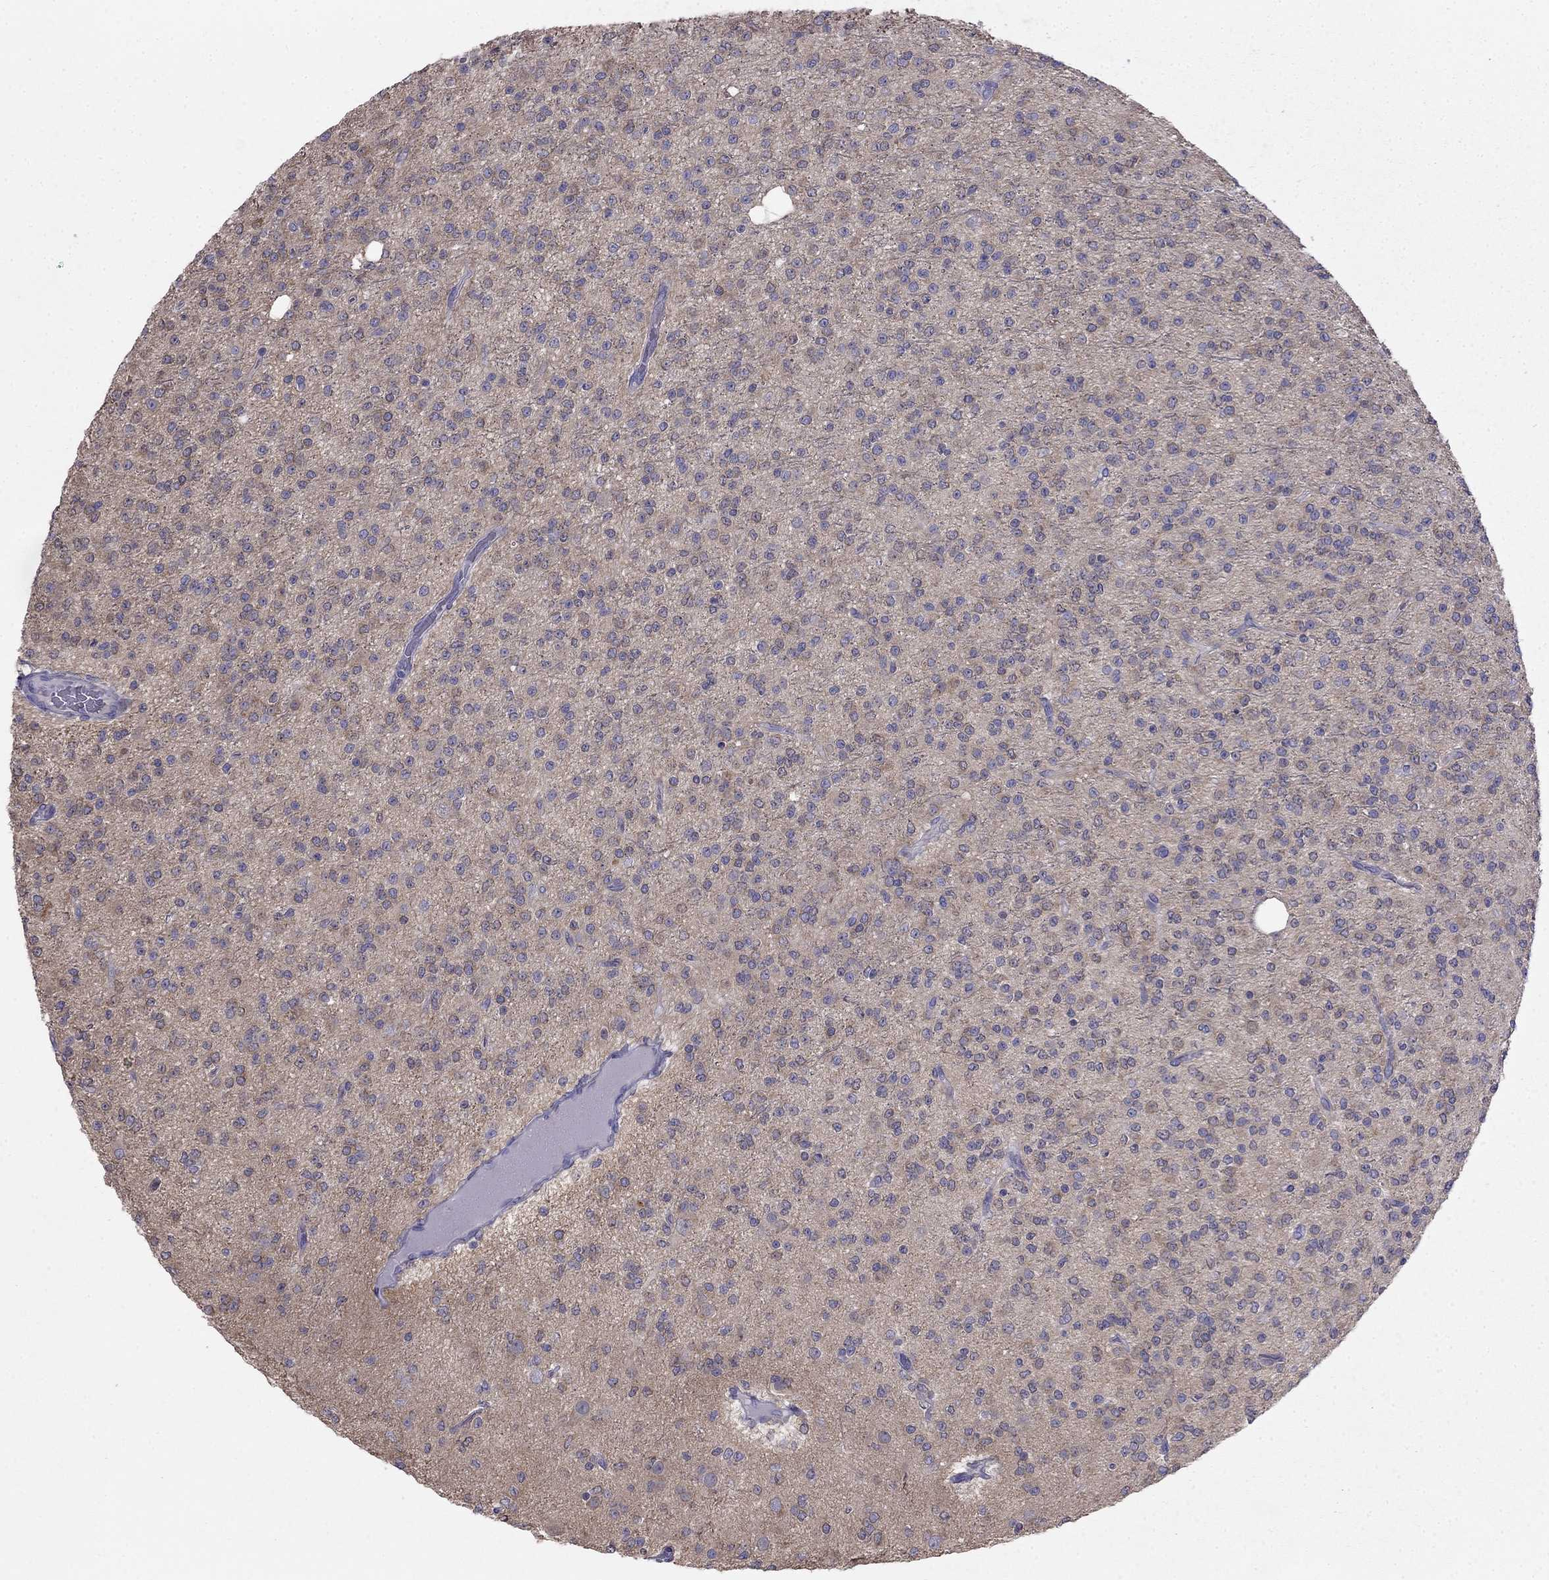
{"staining": {"intensity": "negative", "quantity": "none", "location": "none"}, "tissue": "glioma", "cell_type": "Tumor cells", "image_type": "cancer", "snomed": [{"axis": "morphology", "description": "Glioma, malignant, Low grade"}, {"axis": "topography", "description": "Brain"}], "caption": "Malignant glioma (low-grade) stained for a protein using IHC displays no positivity tumor cells.", "gene": "LONRF2", "patient": {"sex": "male", "age": 27}}